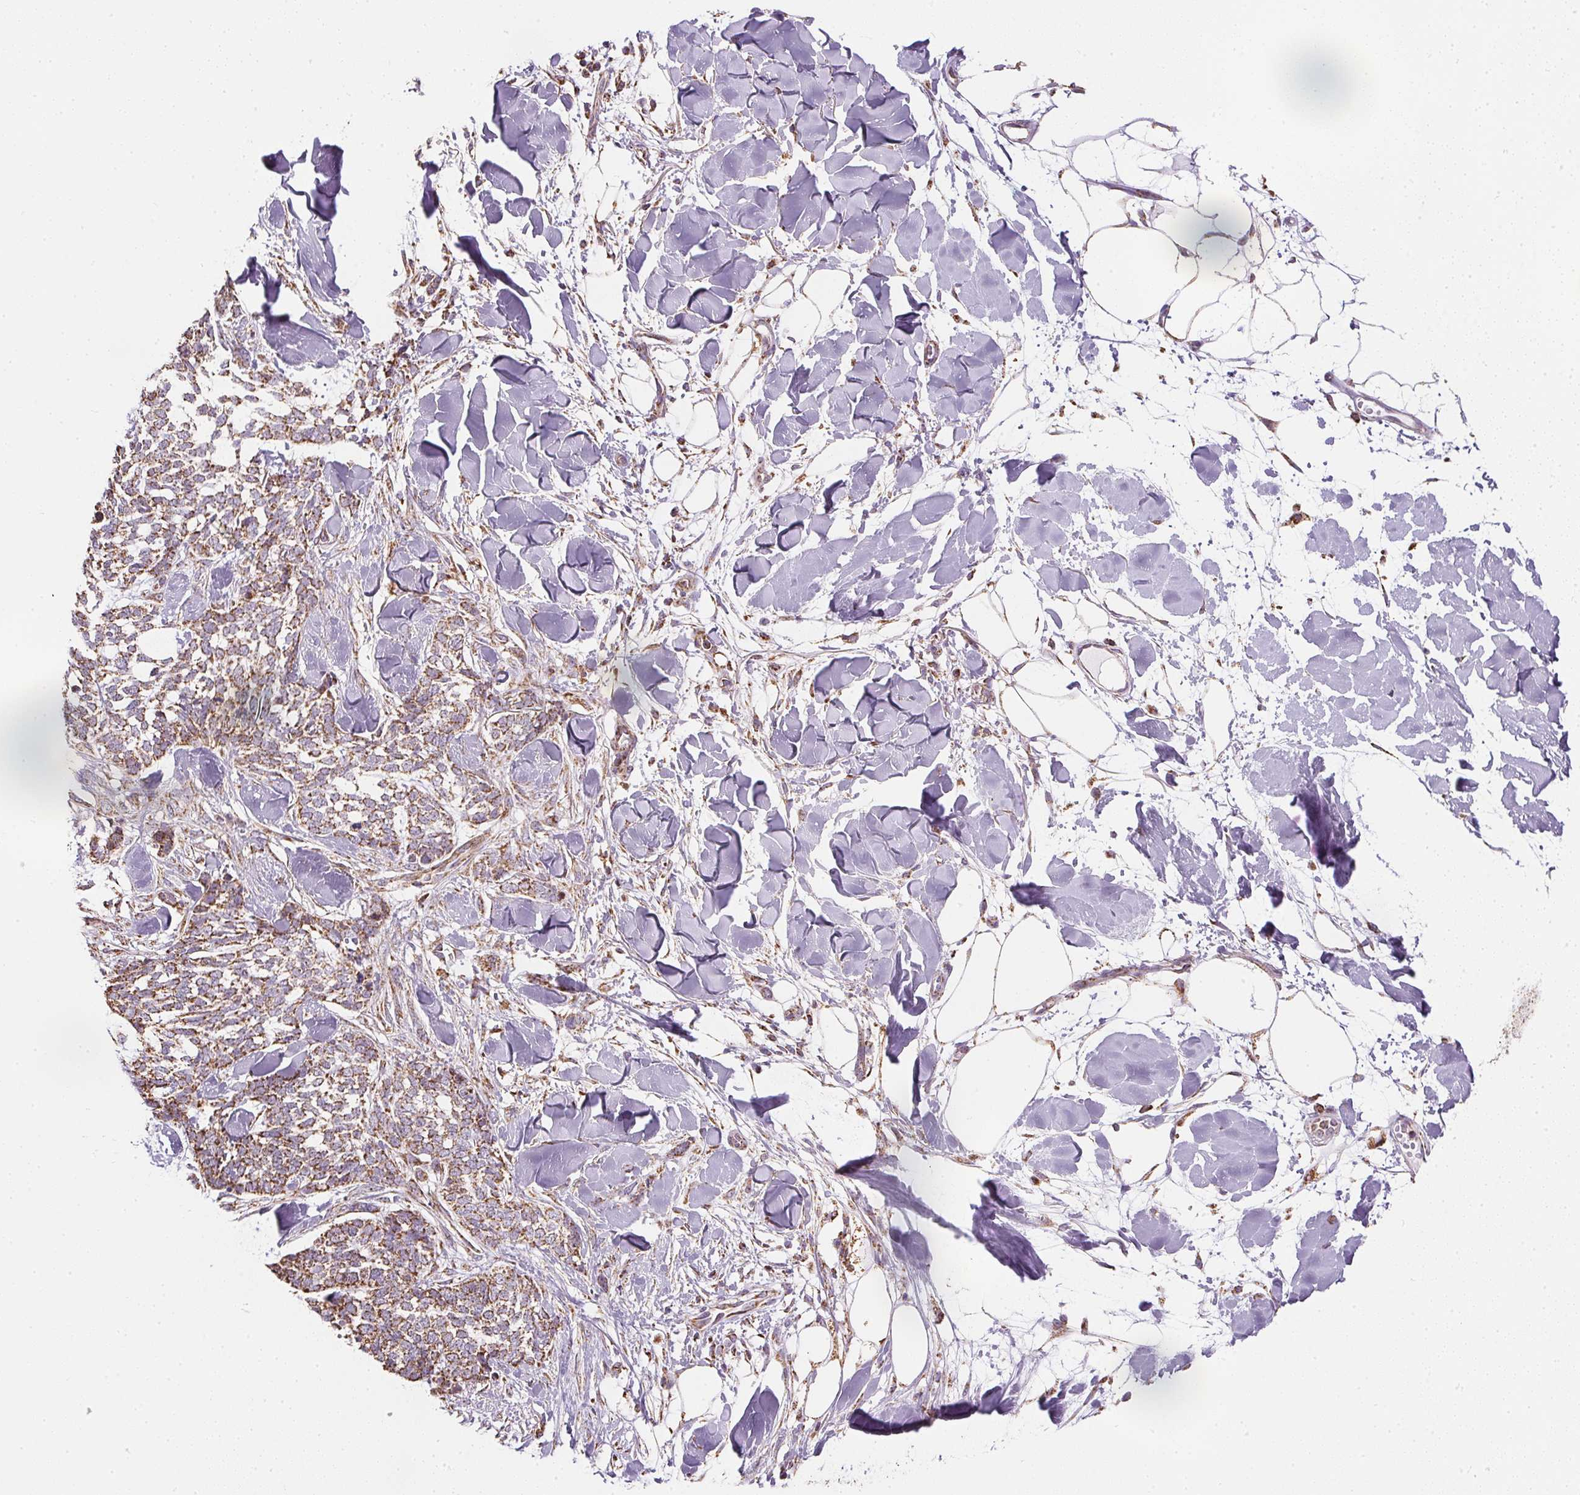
{"staining": {"intensity": "moderate", "quantity": ">75%", "location": "cytoplasmic/membranous"}, "tissue": "skin cancer", "cell_type": "Tumor cells", "image_type": "cancer", "snomed": [{"axis": "morphology", "description": "Basal cell carcinoma"}, {"axis": "topography", "description": "Skin"}], "caption": "This is a photomicrograph of IHC staining of skin cancer (basal cell carcinoma), which shows moderate expression in the cytoplasmic/membranous of tumor cells.", "gene": "MAPK11", "patient": {"sex": "female", "age": 59}}